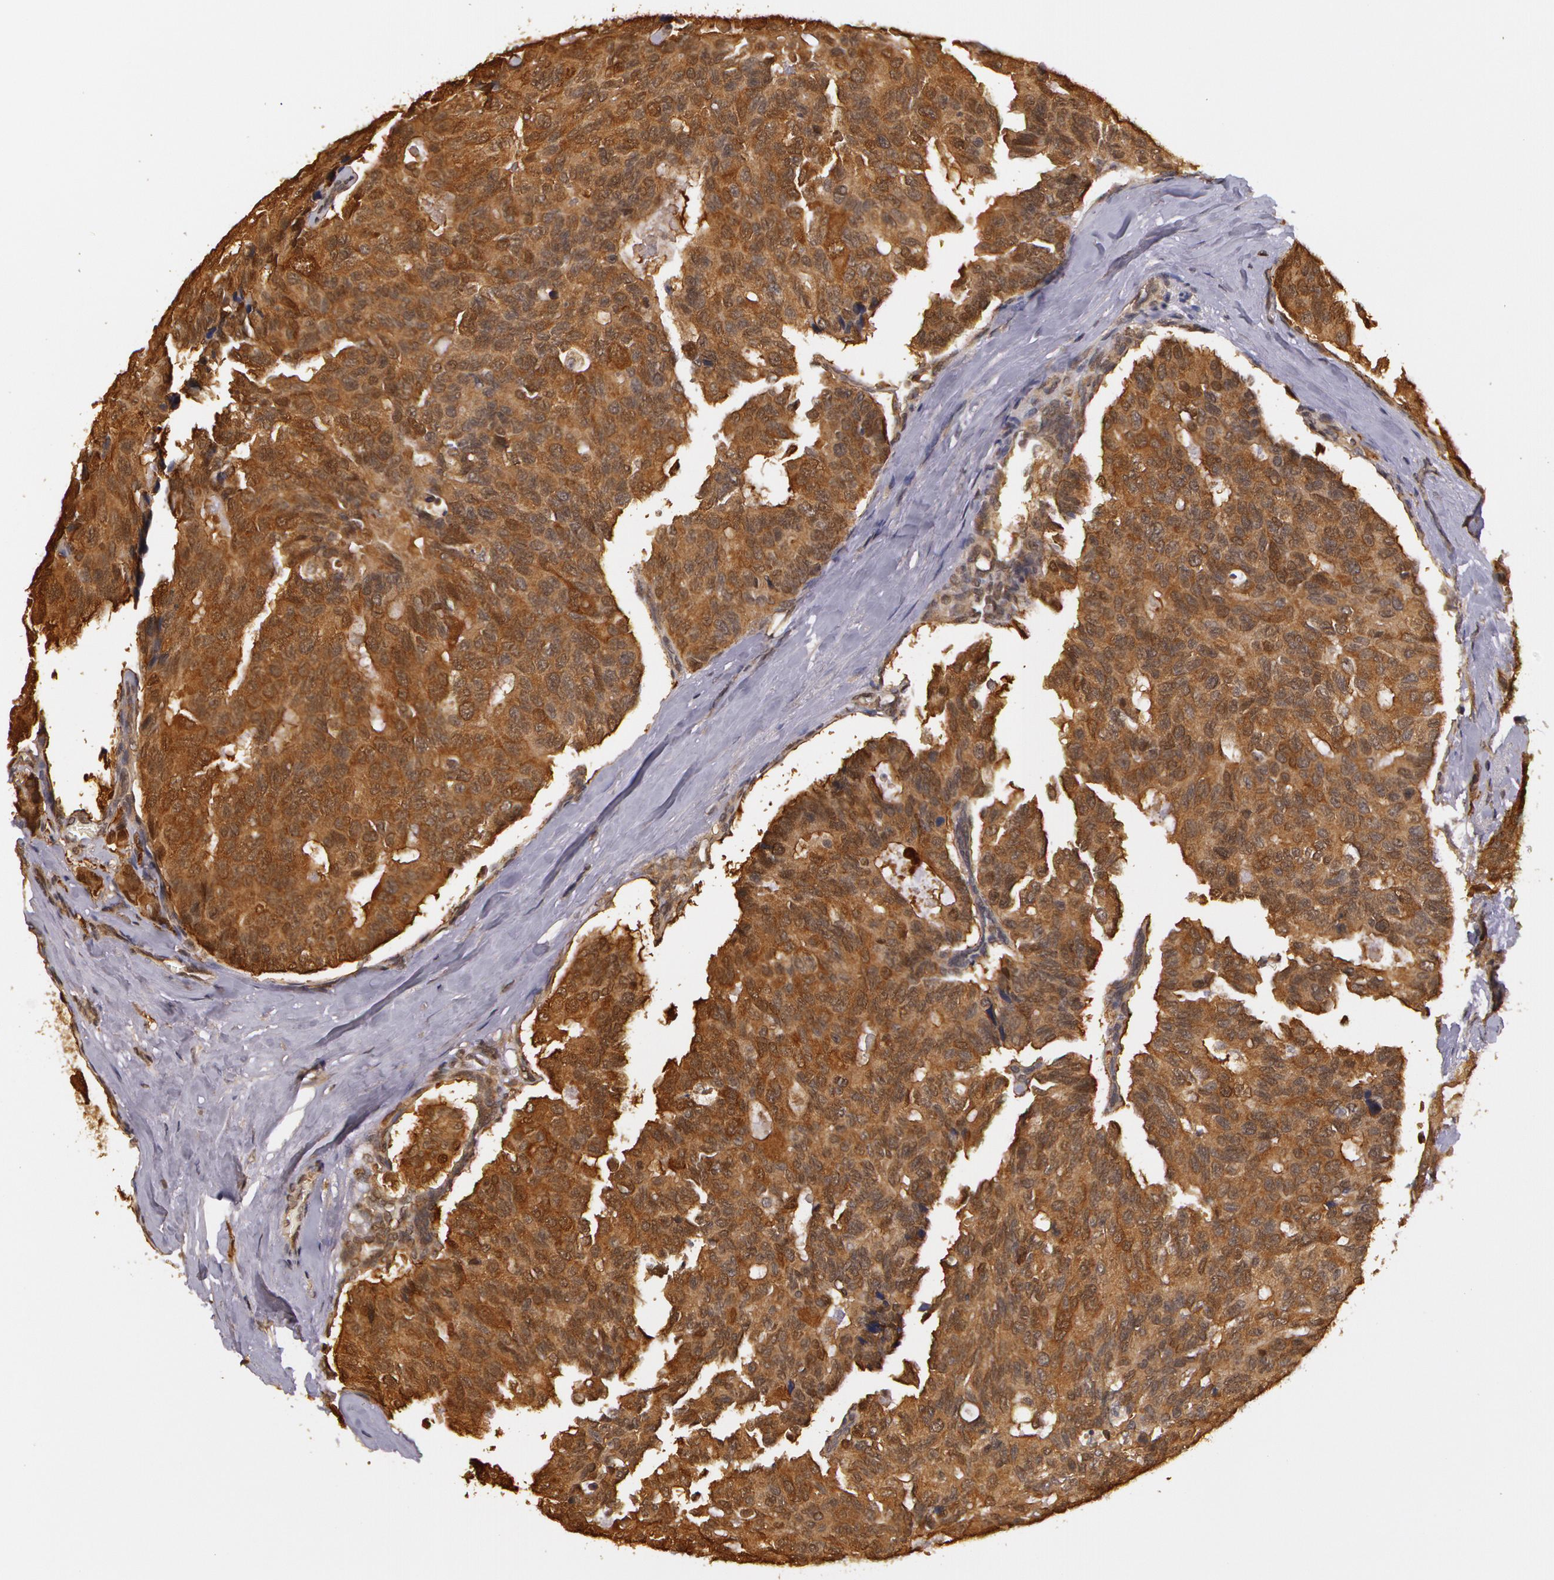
{"staining": {"intensity": "moderate", "quantity": ">75%", "location": "cytoplasmic/membranous"}, "tissue": "breast cancer", "cell_type": "Tumor cells", "image_type": "cancer", "snomed": [{"axis": "morphology", "description": "Duct carcinoma"}, {"axis": "topography", "description": "Breast"}], "caption": "Moderate cytoplasmic/membranous positivity is seen in about >75% of tumor cells in breast infiltrating ductal carcinoma.", "gene": "AHSA1", "patient": {"sex": "female", "age": 69}}